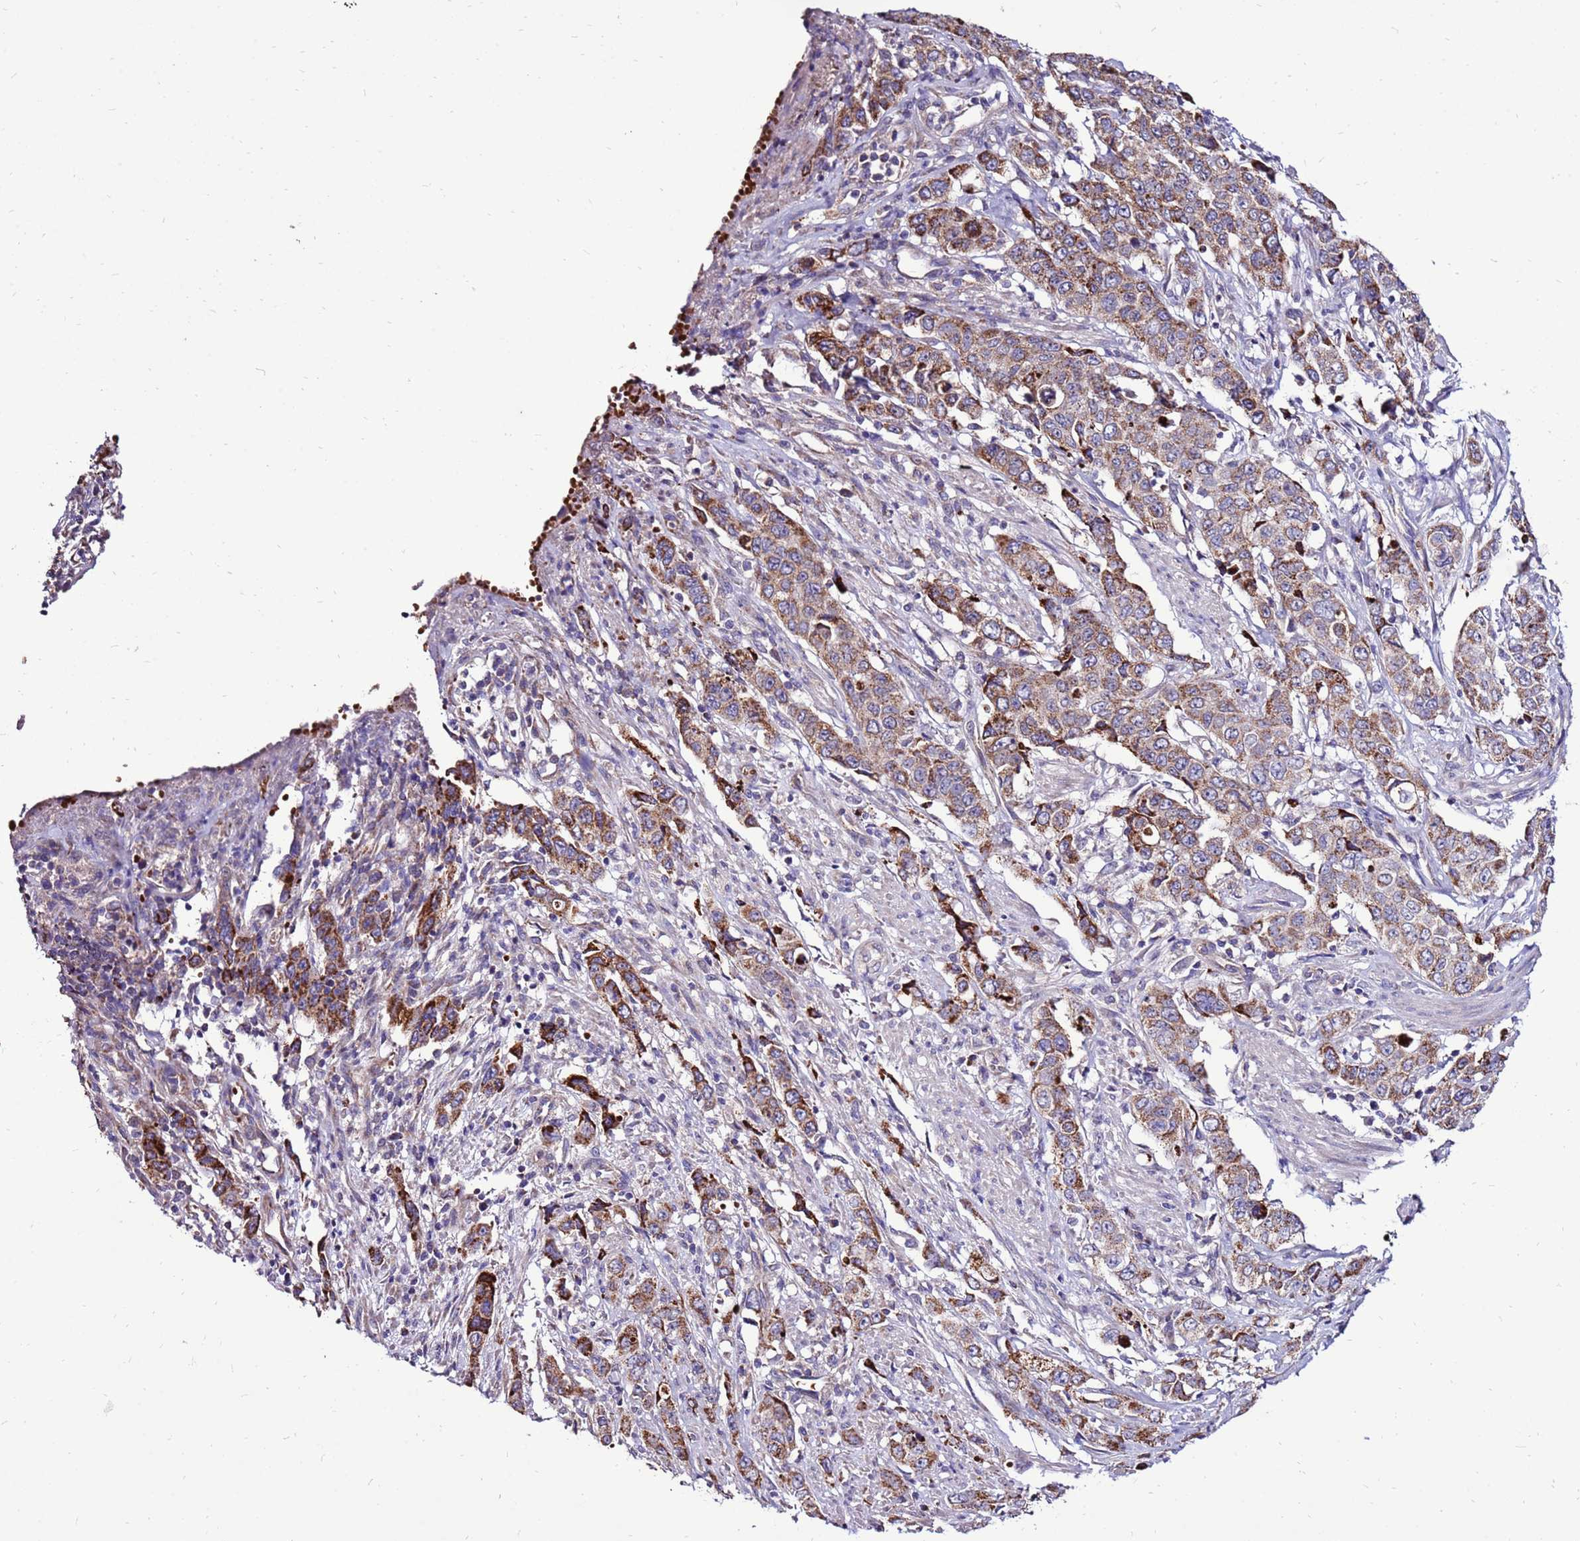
{"staining": {"intensity": "moderate", "quantity": ">75%", "location": "cytoplasmic/membranous"}, "tissue": "stomach cancer", "cell_type": "Tumor cells", "image_type": "cancer", "snomed": [{"axis": "morphology", "description": "Adenocarcinoma, NOS"}, {"axis": "topography", "description": "Stomach, upper"}], "caption": "Stomach cancer (adenocarcinoma) stained for a protein (brown) demonstrates moderate cytoplasmic/membranous positive positivity in approximately >75% of tumor cells.", "gene": "SPSB3", "patient": {"sex": "male", "age": 62}}